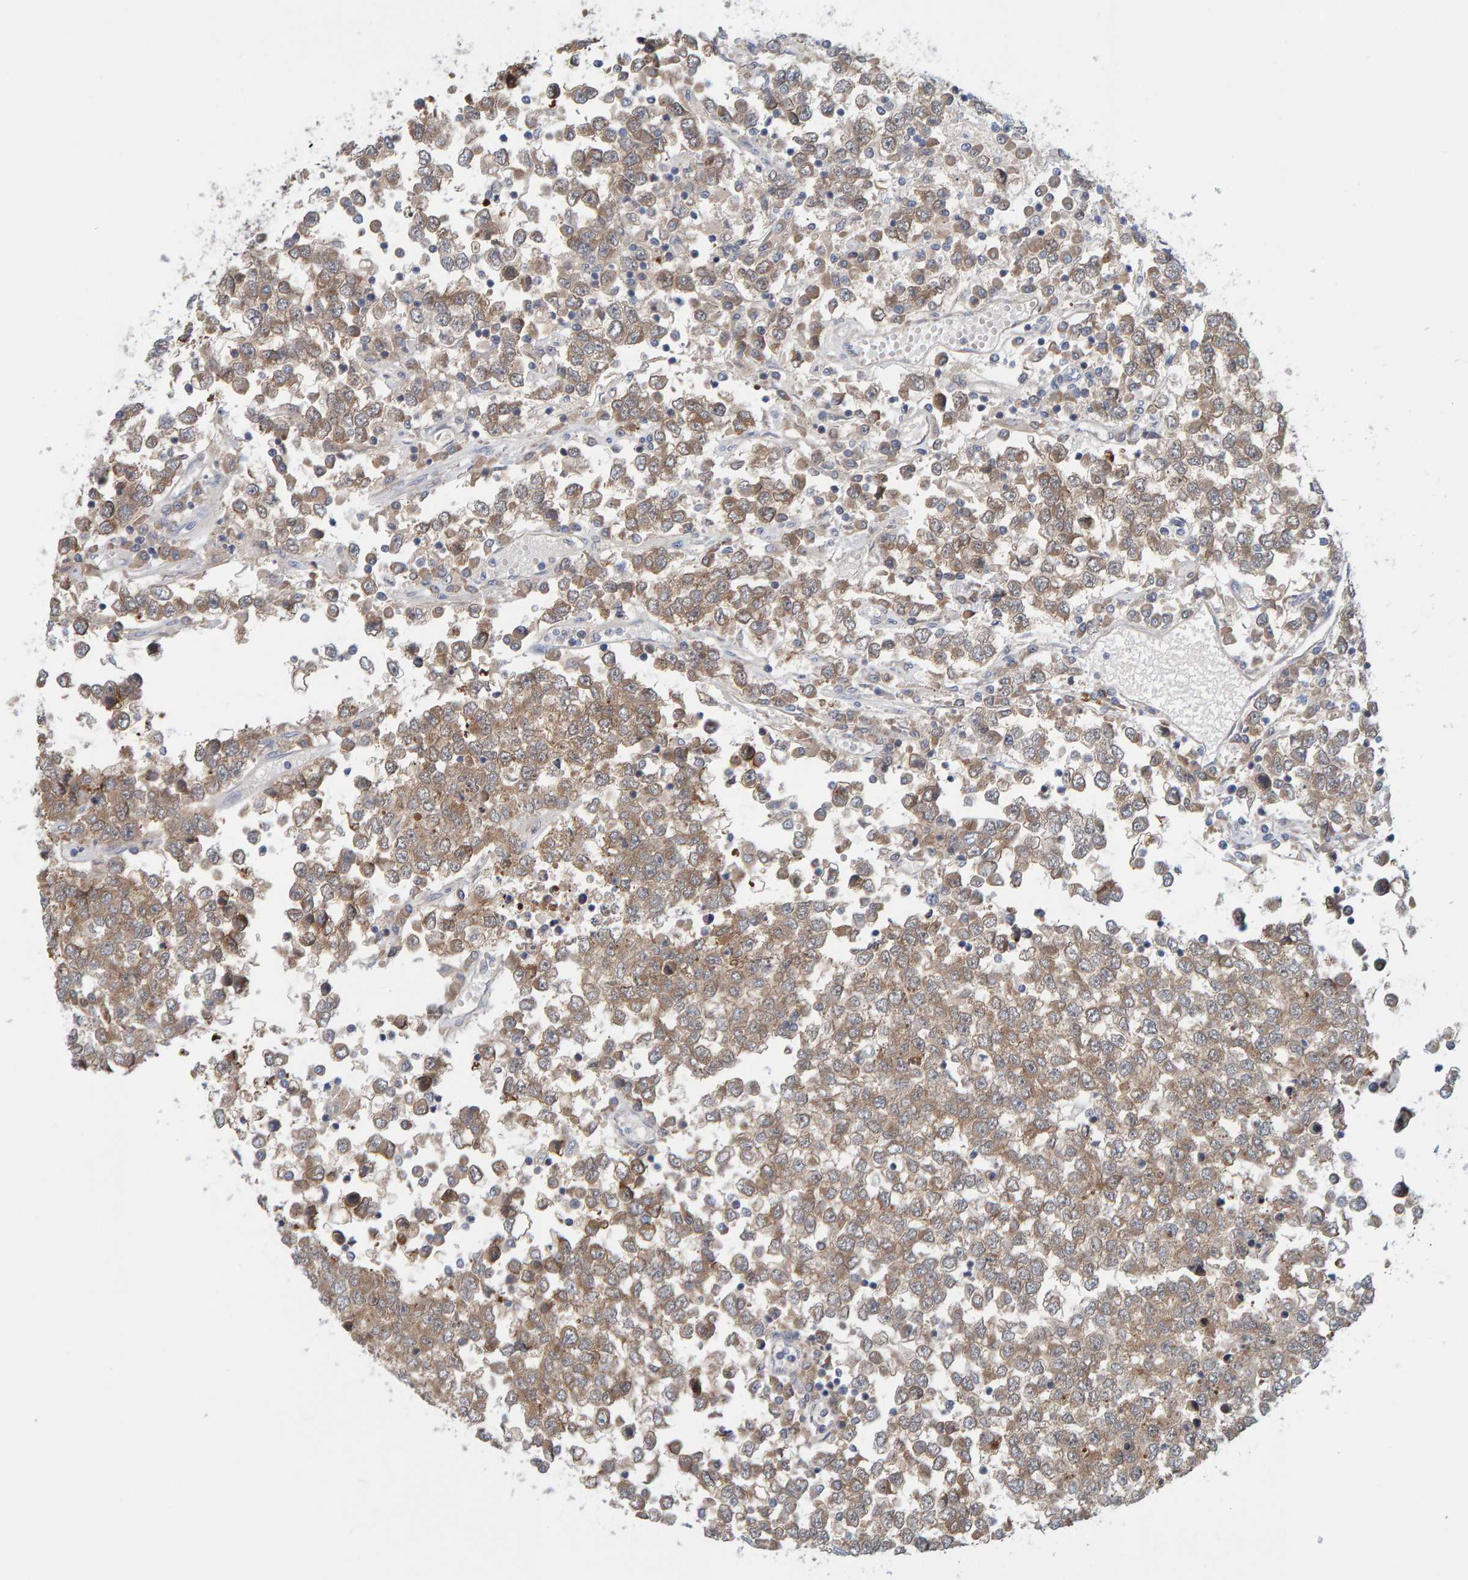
{"staining": {"intensity": "moderate", "quantity": ">75%", "location": "cytoplasmic/membranous"}, "tissue": "testis cancer", "cell_type": "Tumor cells", "image_type": "cancer", "snomed": [{"axis": "morphology", "description": "Seminoma, NOS"}, {"axis": "topography", "description": "Testis"}], "caption": "IHC (DAB) staining of seminoma (testis) demonstrates moderate cytoplasmic/membranous protein staining in approximately >75% of tumor cells.", "gene": "TATDN1", "patient": {"sex": "male", "age": 65}}